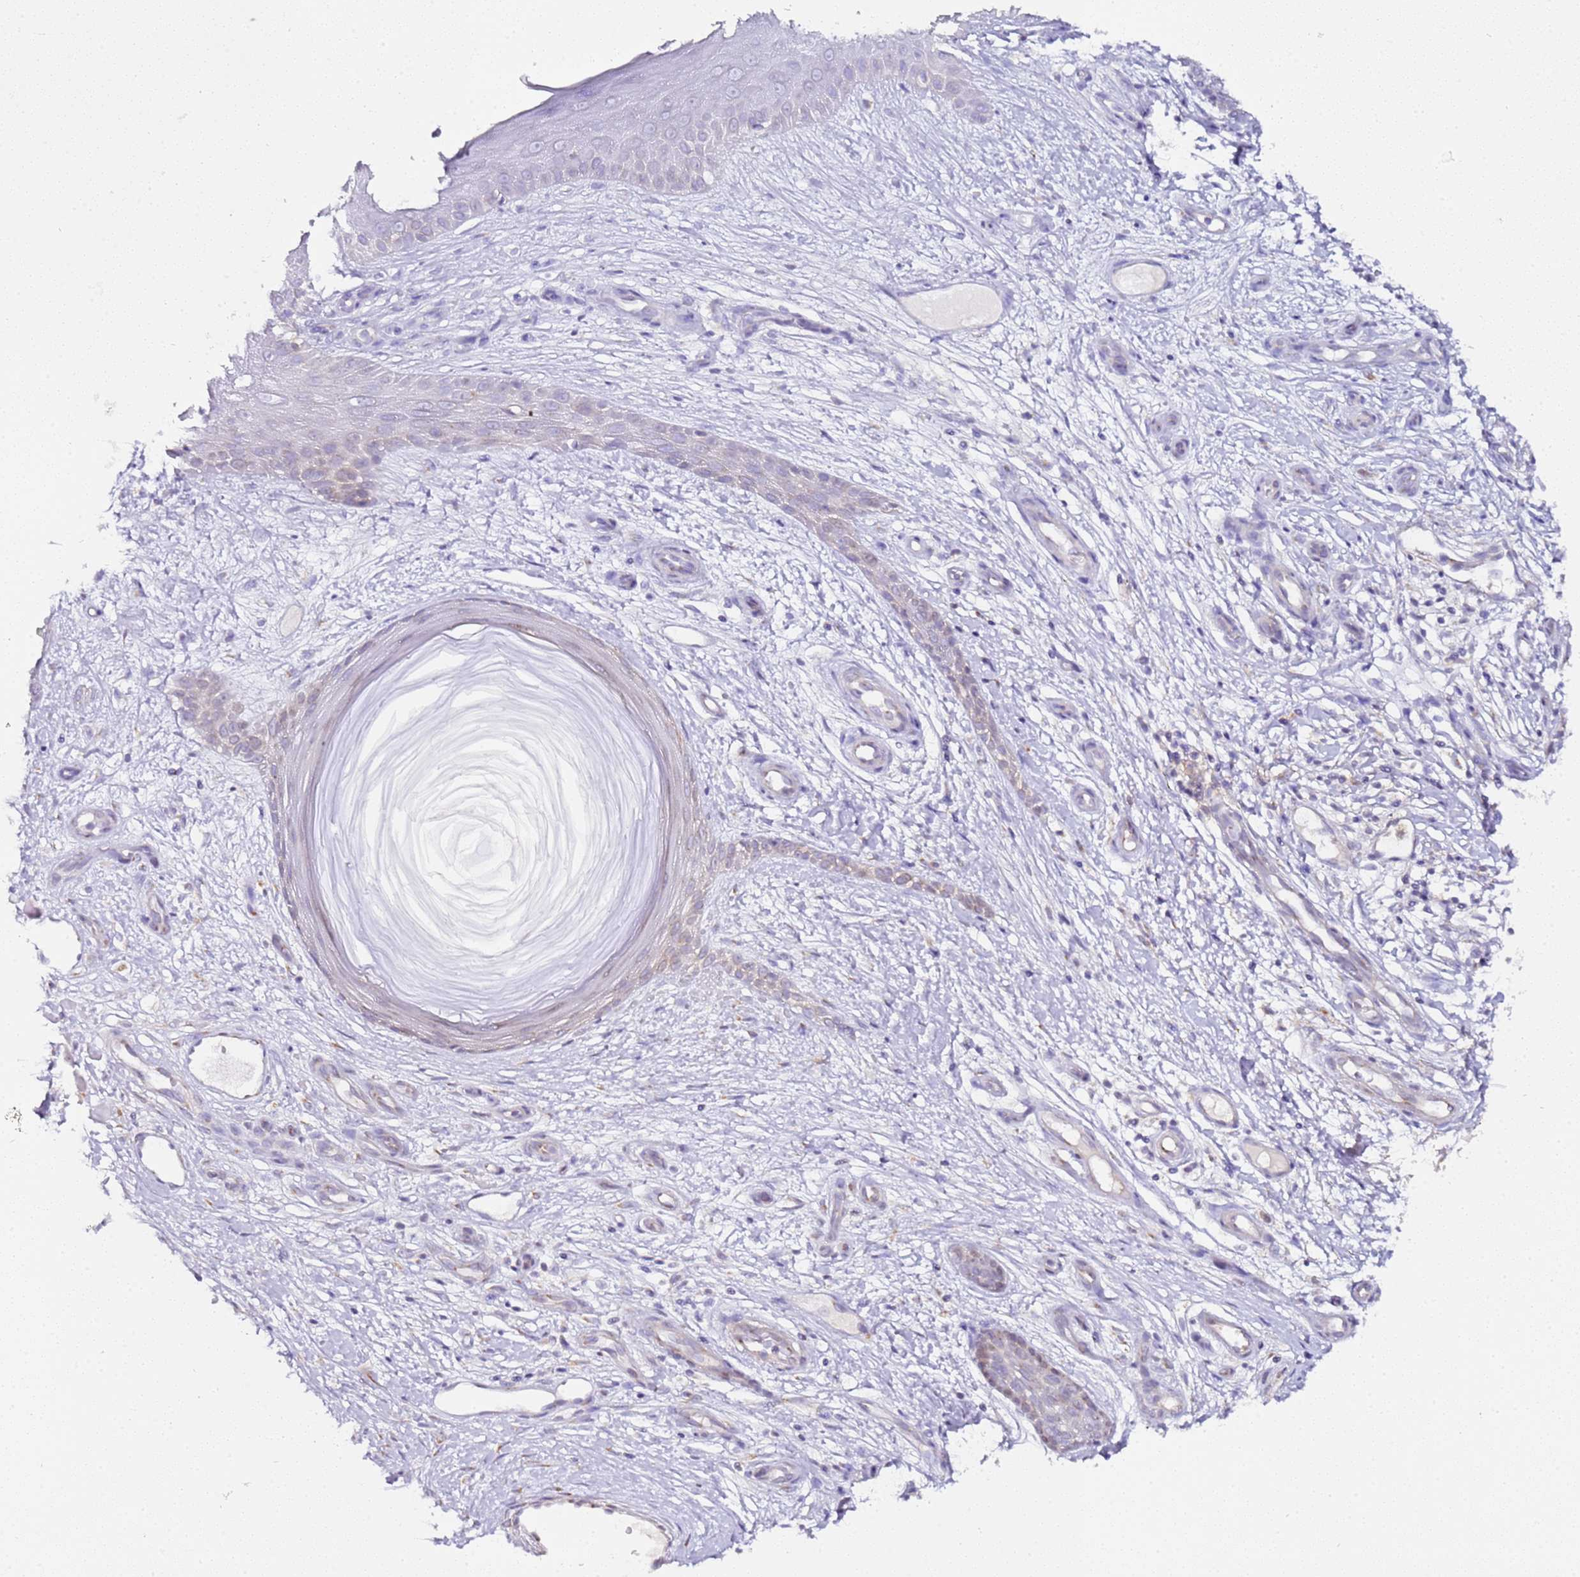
{"staining": {"intensity": "negative", "quantity": "none", "location": "none"}, "tissue": "skin cancer", "cell_type": "Tumor cells", "image_type": "cancer", "snomed": [{"axis": "morphology", "description": "Basal cell carcinoma"}, {"axis": "topography", "description": "Skin"}], "caption": "This micrograph is of skin basal cell carcinoma stained with immunohistochemistry (IHC) to label a protein in brown with the nuclei are counter-stained blue. There is no staining in tumor cells.", "gene": "MRPL49", "patient": {"sex": "male", "age": 88}}